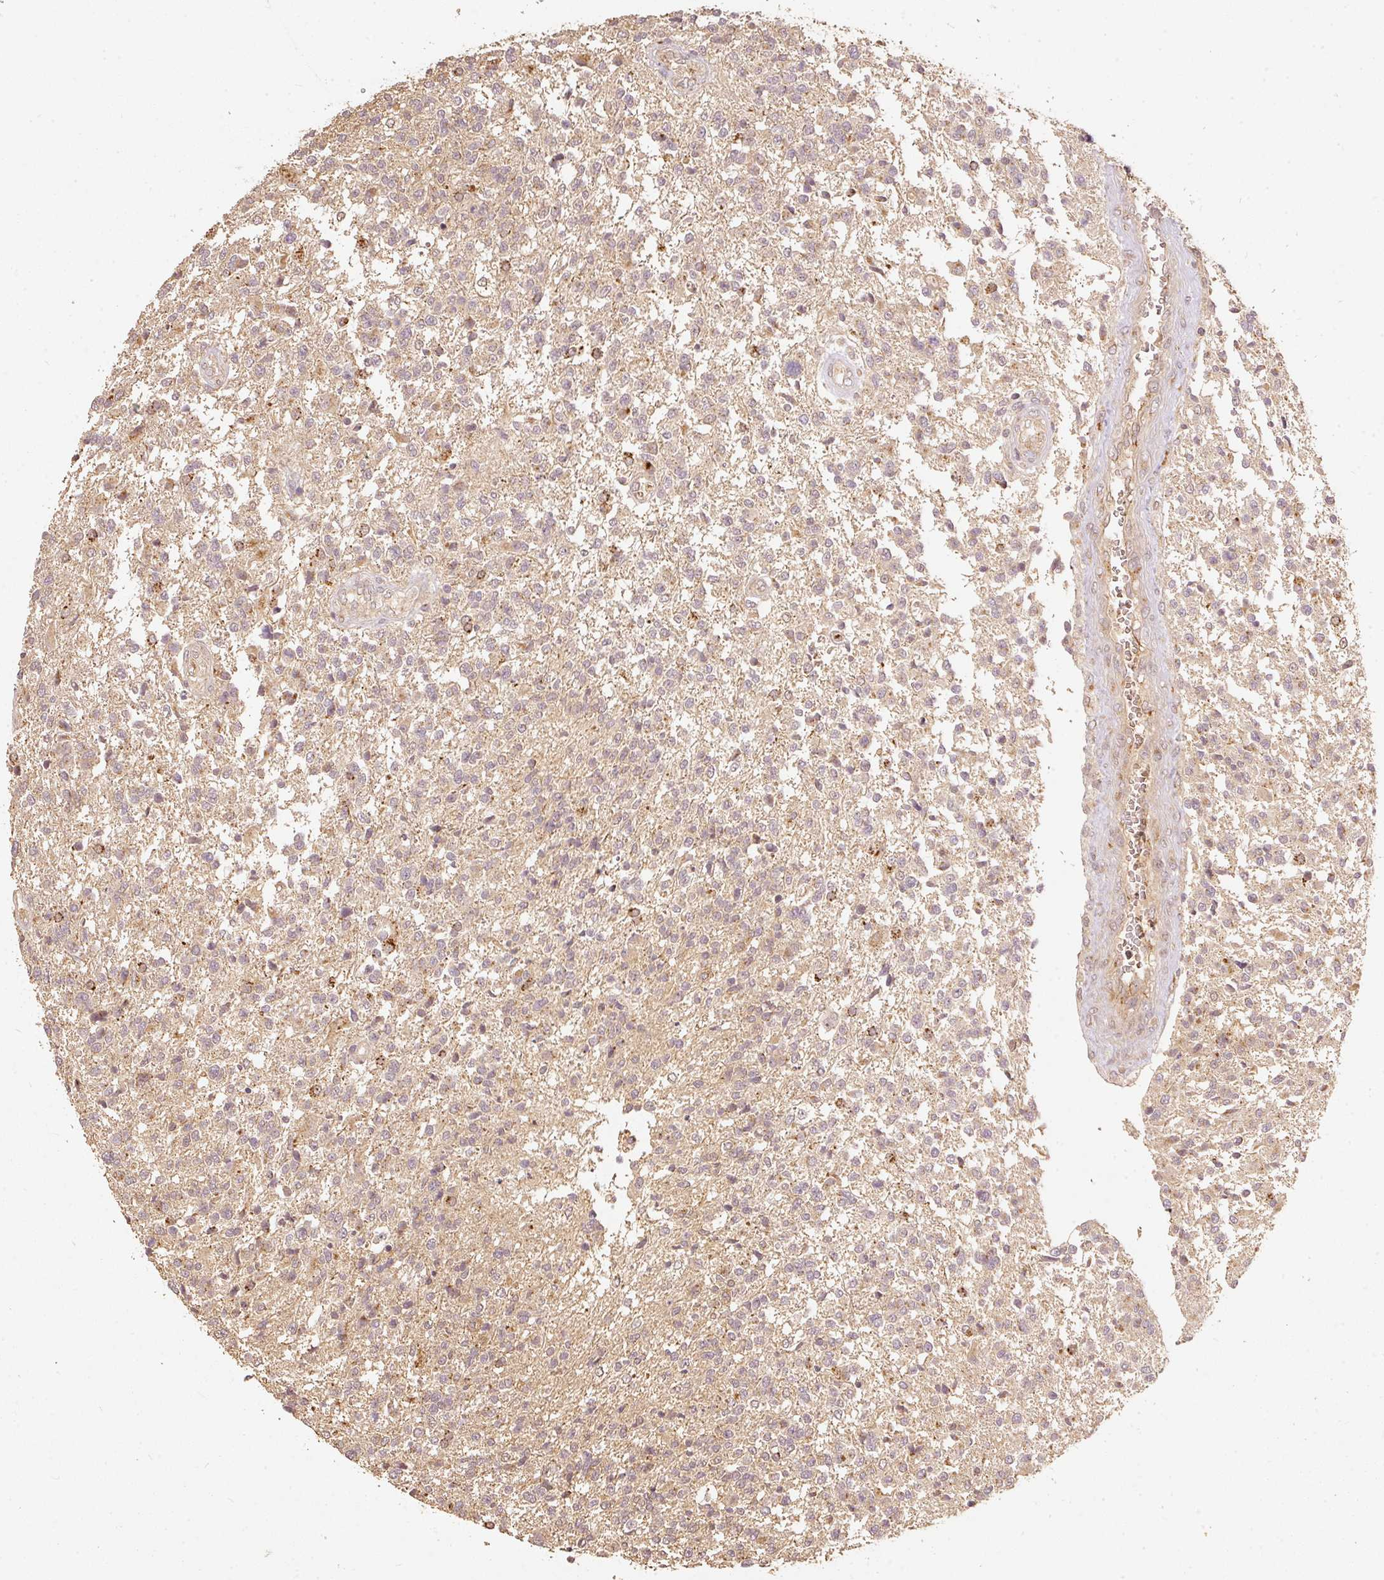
{"staining": {"intensity": "weak", "quantity": ">75%", "location": "cytoplasmic/membranous"}, "tissue": "glioma", "cell_type": "Tumor cells", "image_type": "cancer", "snomed": [{"axis": "morphology", "description": "Glioma, malignant, High grade"}, {"axis": "topography", "description": "Brain"}], "caption": "This micrograph displays malignant glioma (high-grade) stained with IHC to label a protein in brown. The cytoplasmic/membranous of tumor cells show weak positivity for the protein. Nuclei are counter-stained blue.", "gene": "FUT8", "patient": {"sex": "male", "age": 56}}